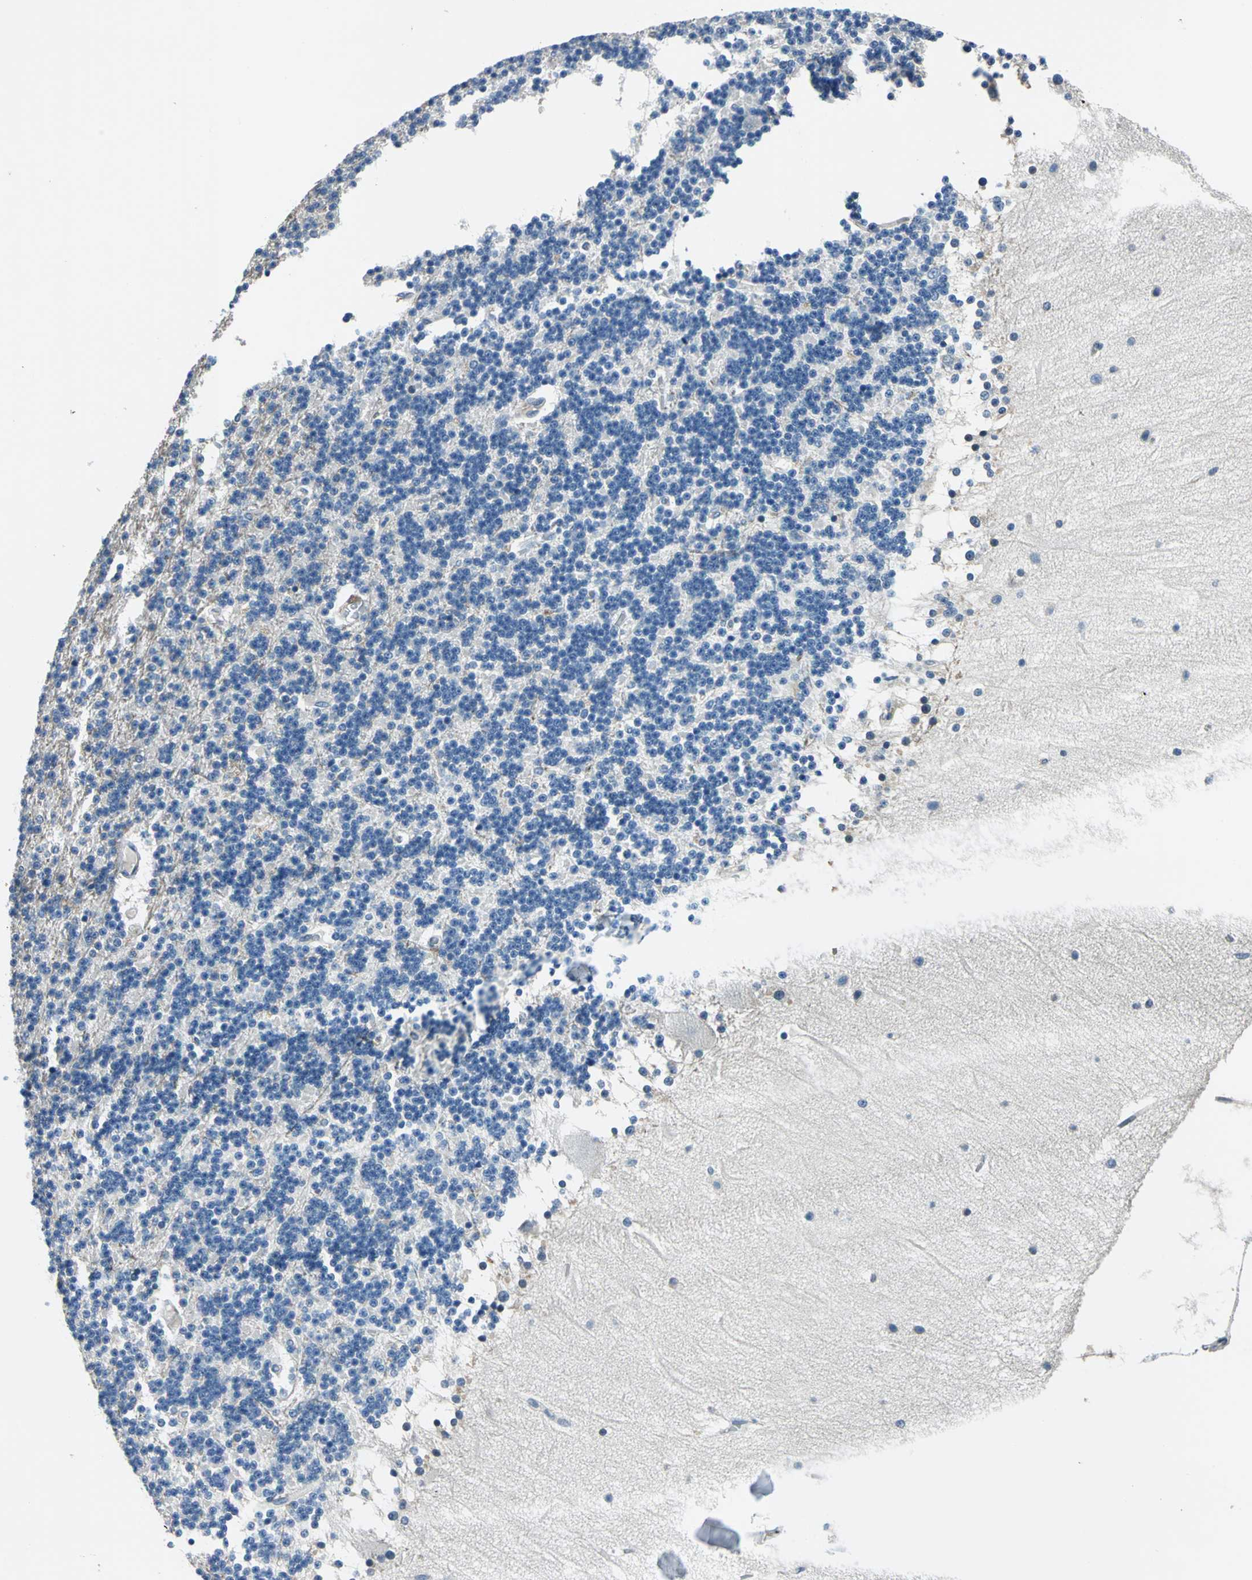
{"staining": {"intensity": "negative", "quantity": "none", "location": "none"}, "tissue": "cerebellum", "cell_type": "Cells in granular layer", "image_type": "normal", "snomed": [{"axis": "morphology", "description": "Normal tissue, NOS"}, {"axis": "topography", "description": "Cerebellum"}], "caption": "Cells in granular layer are negative for protein expression in unremarkable human cerebellum. (Brightfield microscopy of DAB (3,3'-diaminobenzidine) IHC at high magnification).", "gene": "CDC42EP1", "patient": {"sex": "female", "age": 54}}